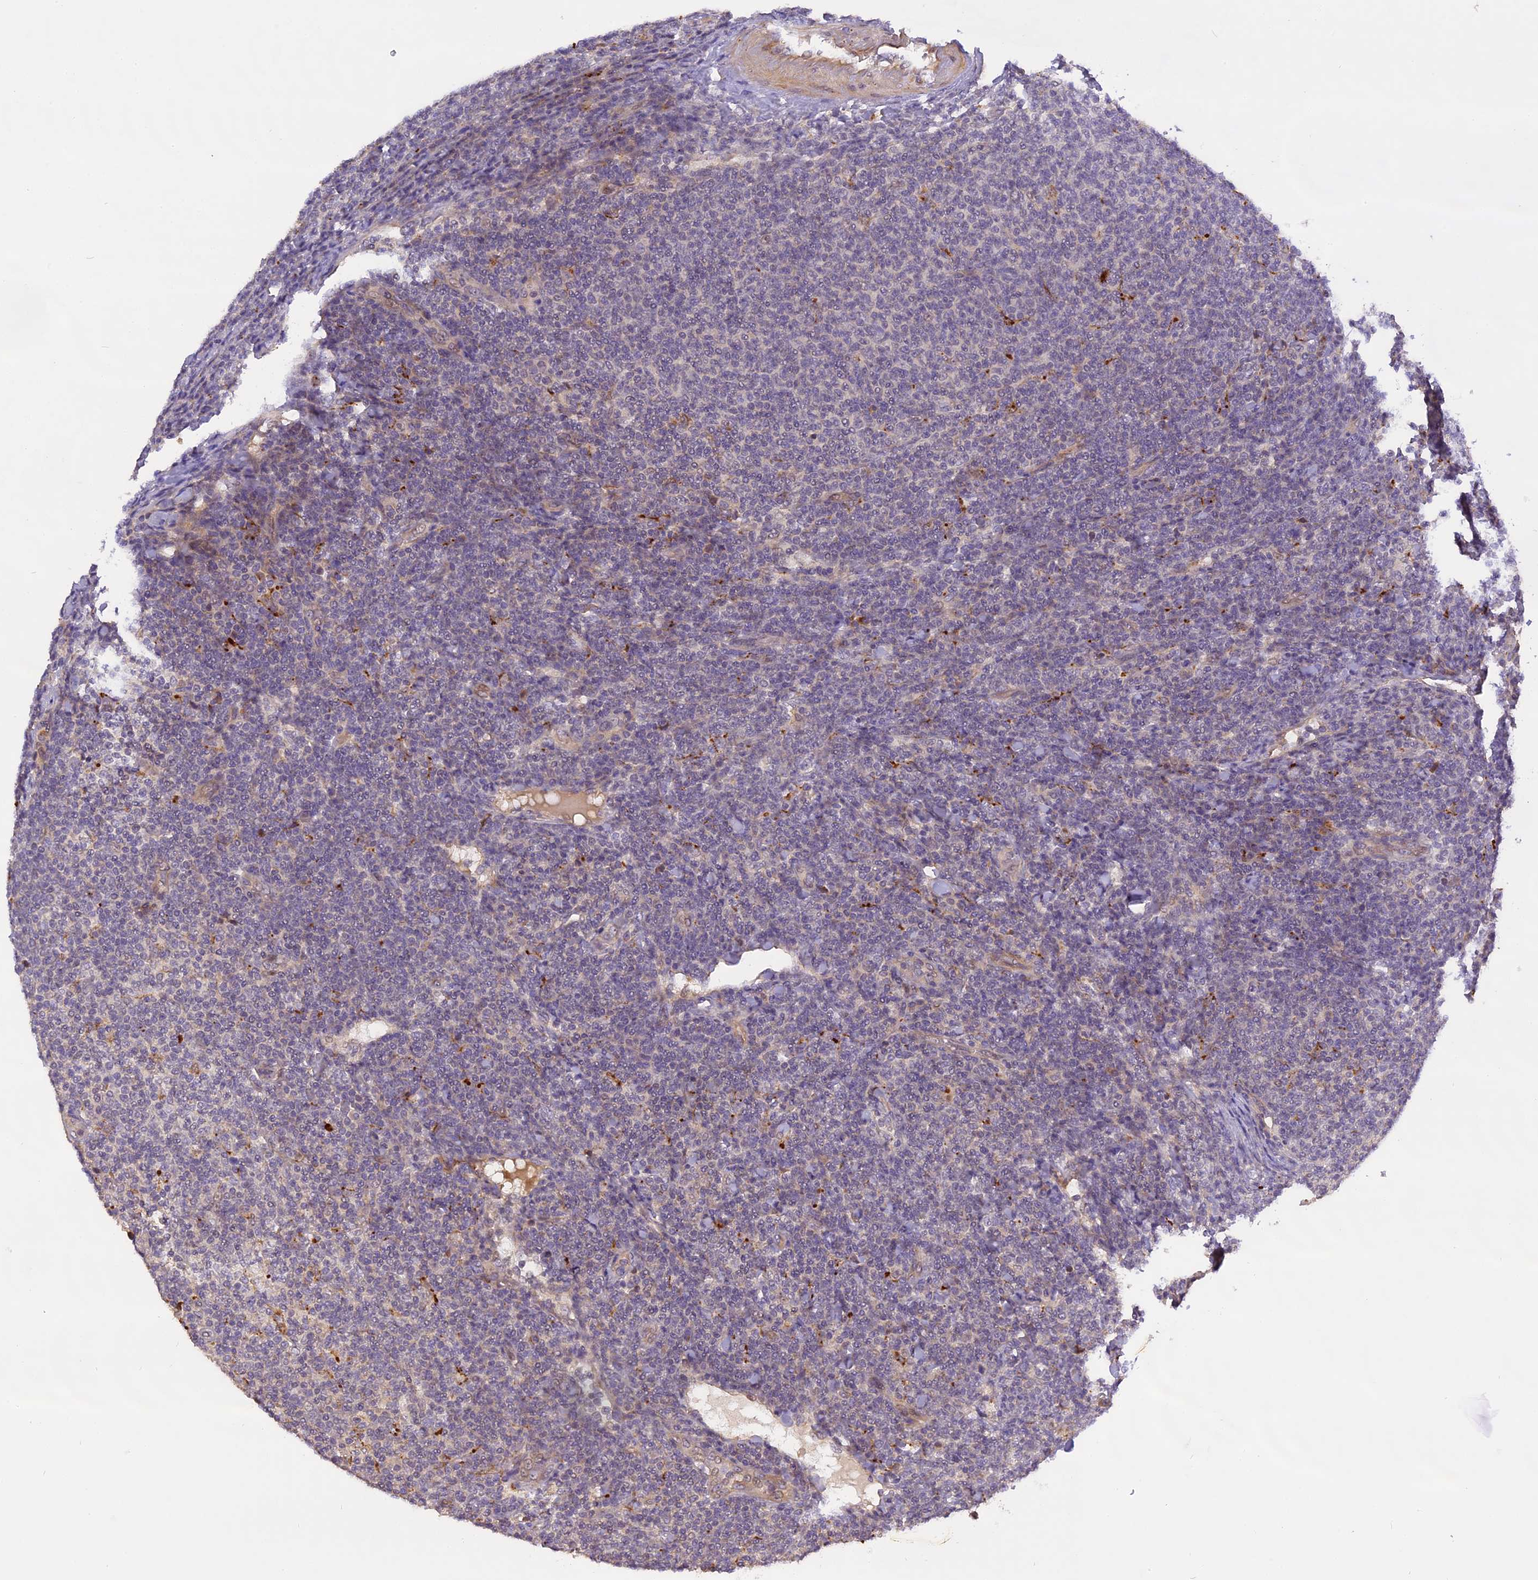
{"staining": {"intensity": "negative", "quantity": "none", "location": "none"}, "tissue": "lymphoma", "cell_type": "Tumor cells", "image_type": "cancer", "snomed": [{"axis": "morphology", "description": "Malignant lymphoma, non-Hodgkin's type, Low grade"}, {"axis": "topography", "description": "Lymph node"}], "caption": "The photomicrograph displays no significant staining in tumor cells of malignant lymphoma, non-Hodgkin's type (low-grade). (DAB (3,3'-diaminobenzidine) immunohistochemistry (IHC) with hematoxylin counter stain).", "gene": "FNIP2", "patient": {"sex": "male", "age": 66}}